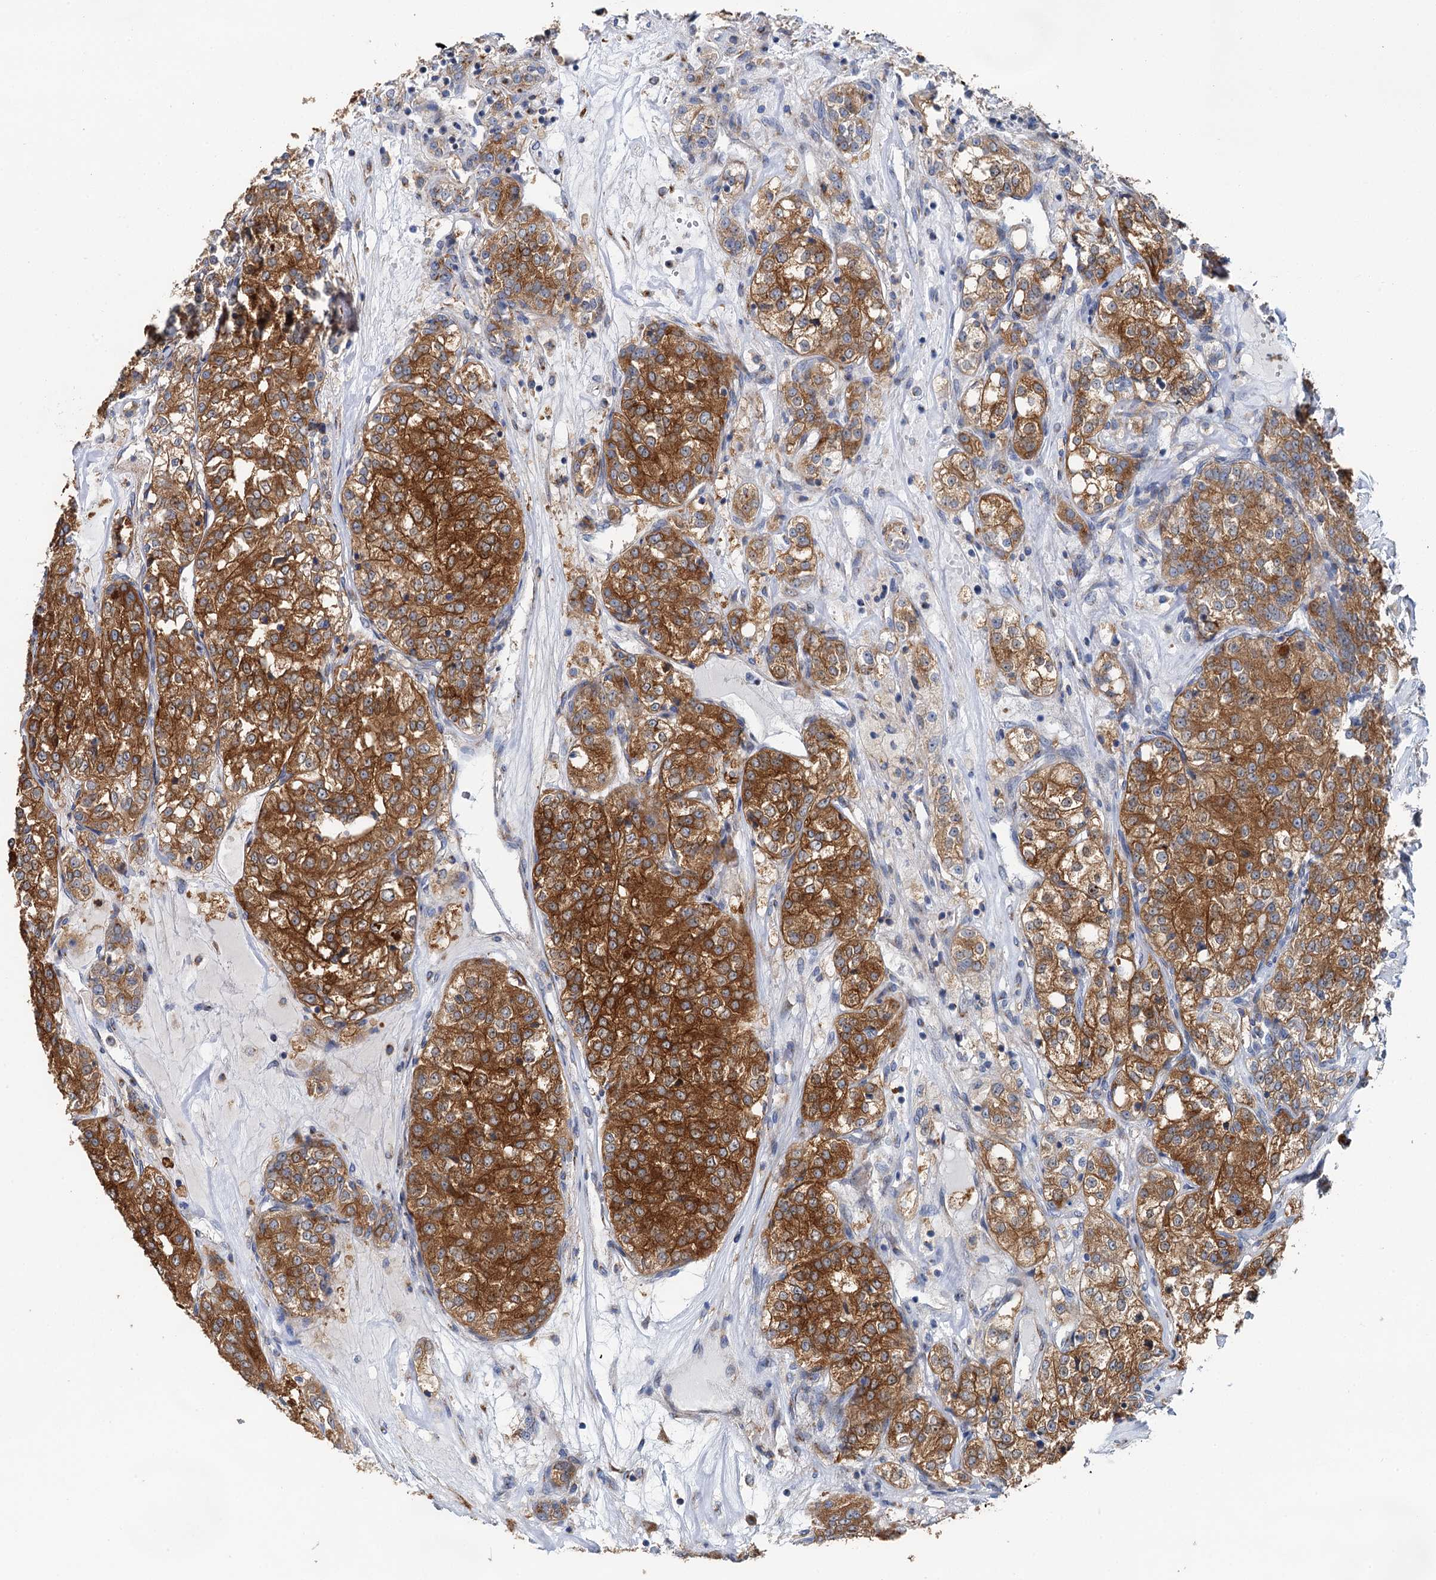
{"staining": {"intensity": "strong", "quantity": ">75%", "location": "cytoplasmic/membranous"}, "tissue": "renal cancer", "cell_type": "Tumor cells", "image_type": "cancer", "snomed": [{"axis": "morphology", "description": "Adenocarcinoma, NOS"}, {"axis": "topography", "description": "Kidney"}], "caption": "A high amount of strong cytoplasmic/membranous staining is present in about >75% of tumor cells in renal adenocarcinoma tissue. The staining was performed using DAB (3,3'-diaminobenzidine), with brown indicating positive protein expression. Nuclei are stained blue with hematoxylin.", "gene": "BET1L", "patient": {"sex": "female", "age": 63}}